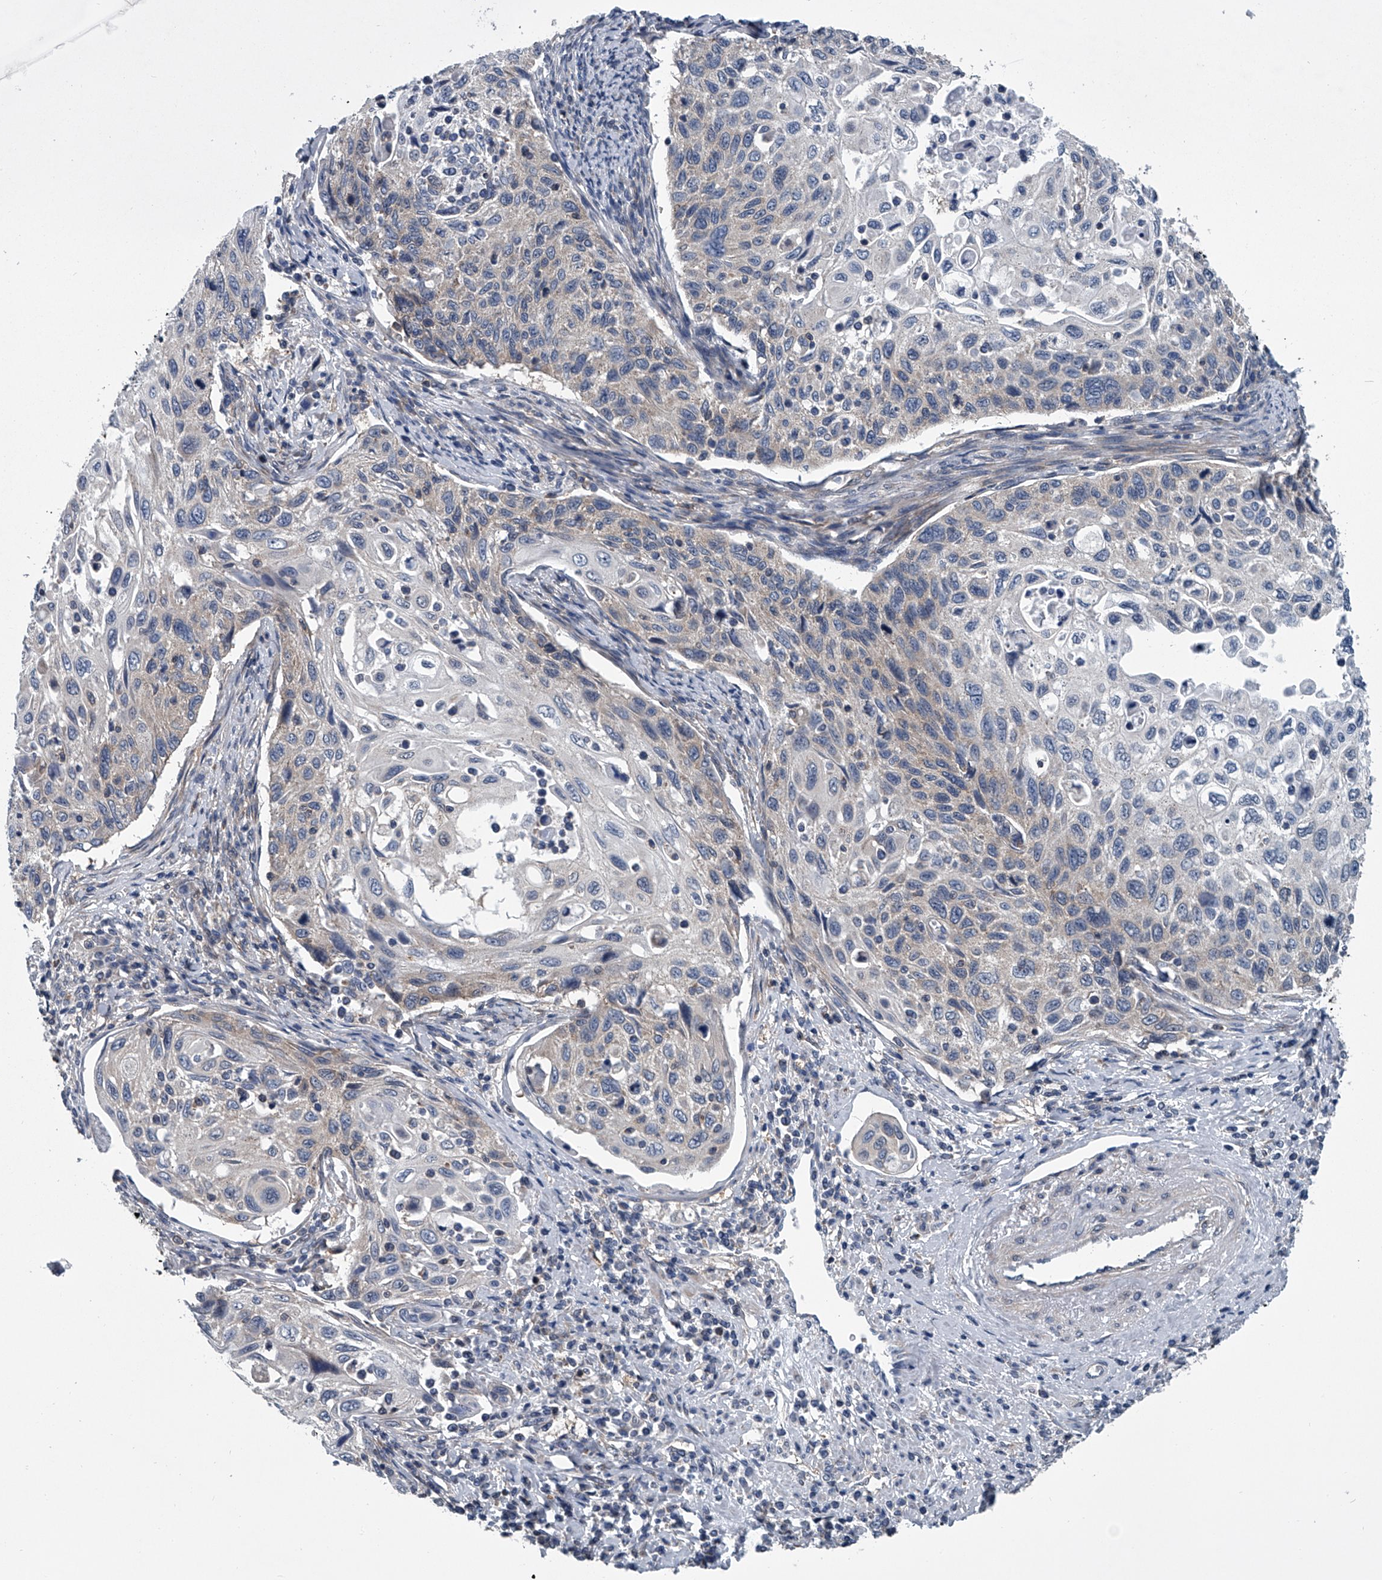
{"staining": {"intensity": "negative", "quantity": "none", "location": "none"}, "tissue": "cervical cancer", "cell_type": "Tumor cells", "image_type": "cancer", "snomed": [{"axis": "morphology", "description": "Squamous cell carcinoma, NOS"}, {"axis": "topography", "description": "Cervix"}], "caption": "Human cervical squamous cell carcinoma stained for a protein using immunohistochemistry (IHC) shows no expression in tumor cells.", "gene": "PPP2R5D", "patient": {"sex": "female", "age": 70}}